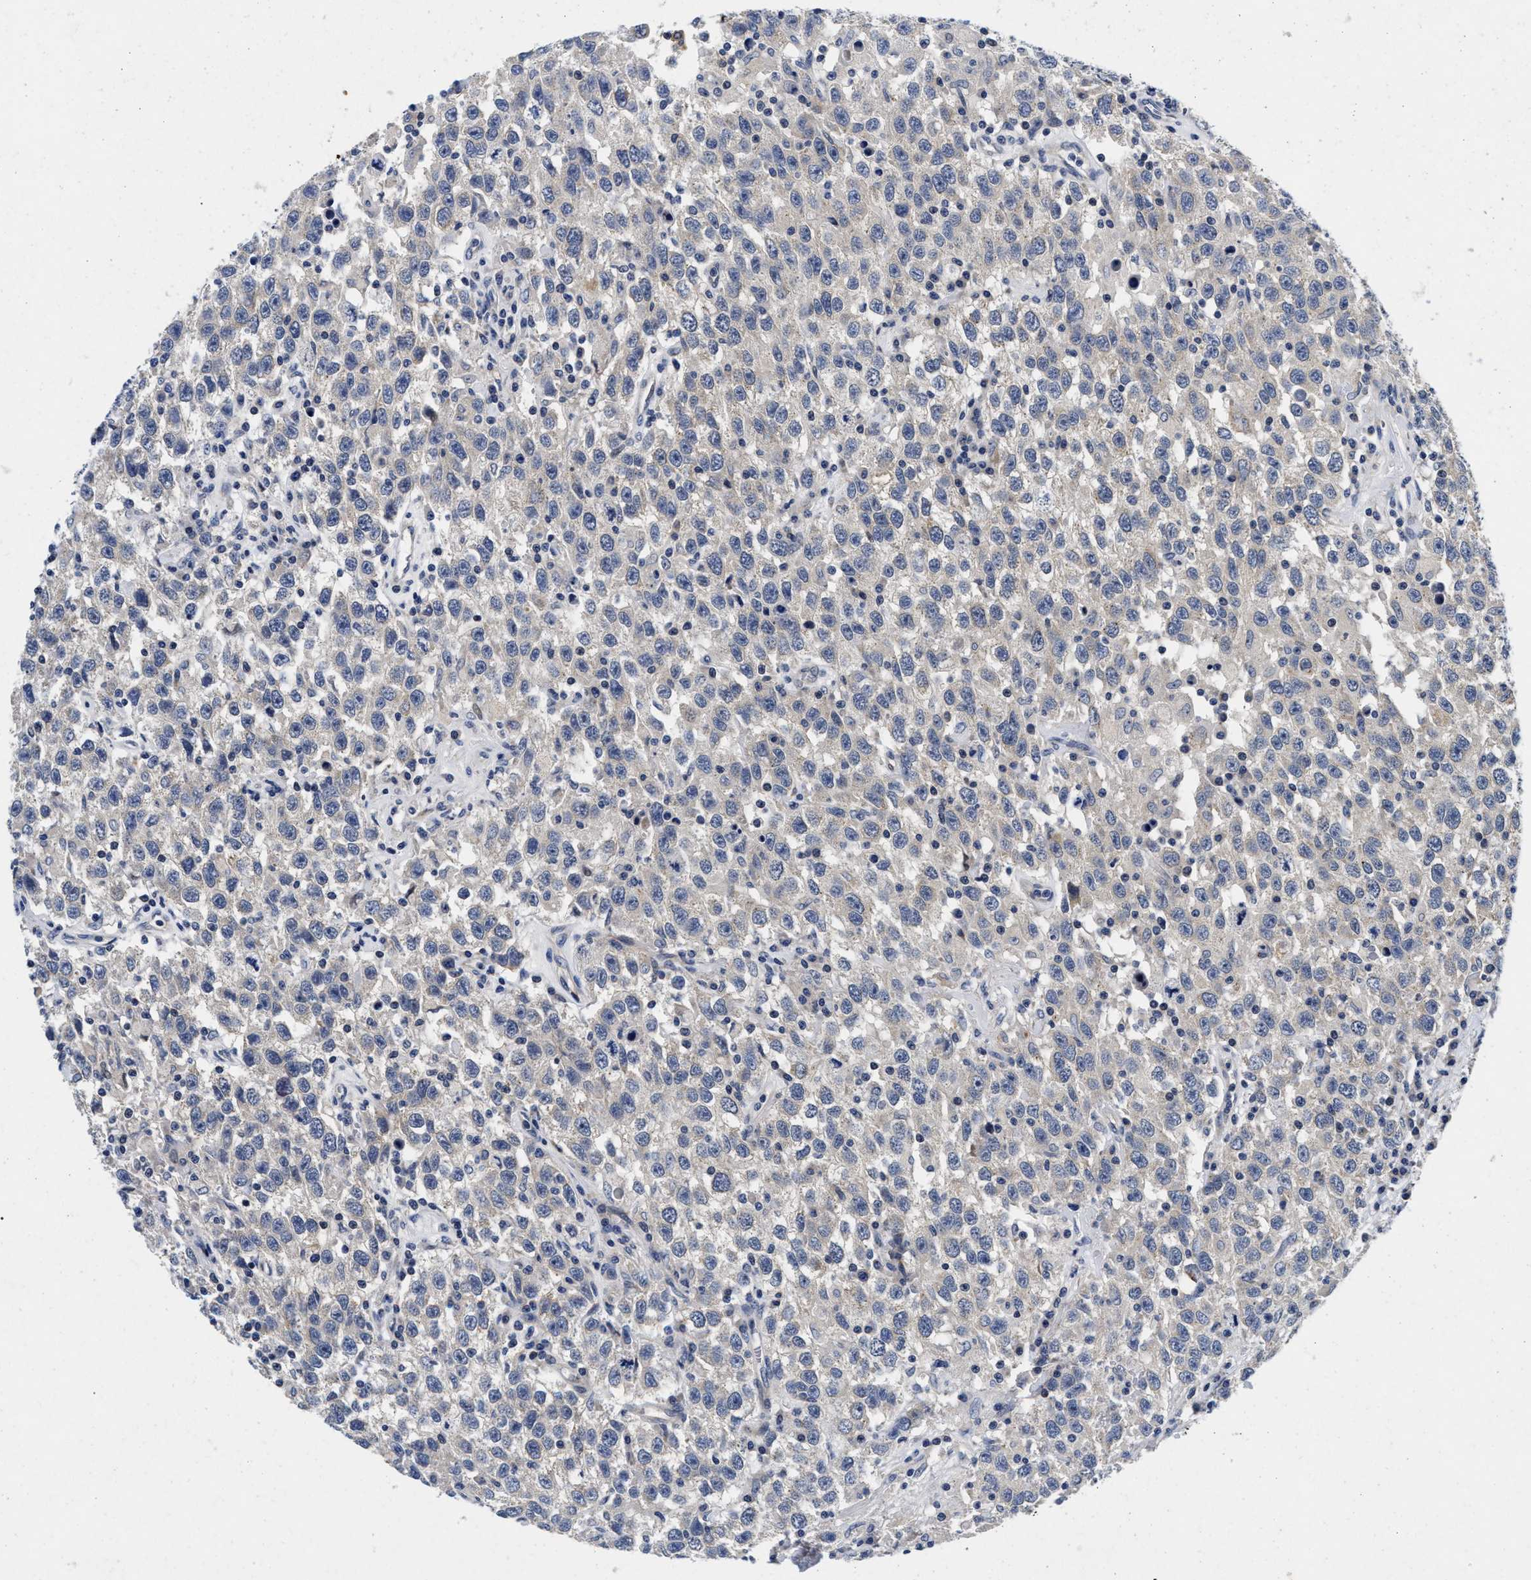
{"staining": {"intensity": "negative", "quantity": "none", "location": "none"}, "tissue": "testis cancer", "cell_type": "Tumor cells", "image_type": "cancer", "snomed": [{"axis": "morphology", "description": "Seminoma, NOS"}, {"axis": "topography", "description": "Testis"}], "caption": "The photomicrograph reveals no staining of tumor cells in testis cancer.", "gene": "LAD1", "patient": {"sex": "male", "age": 41}}